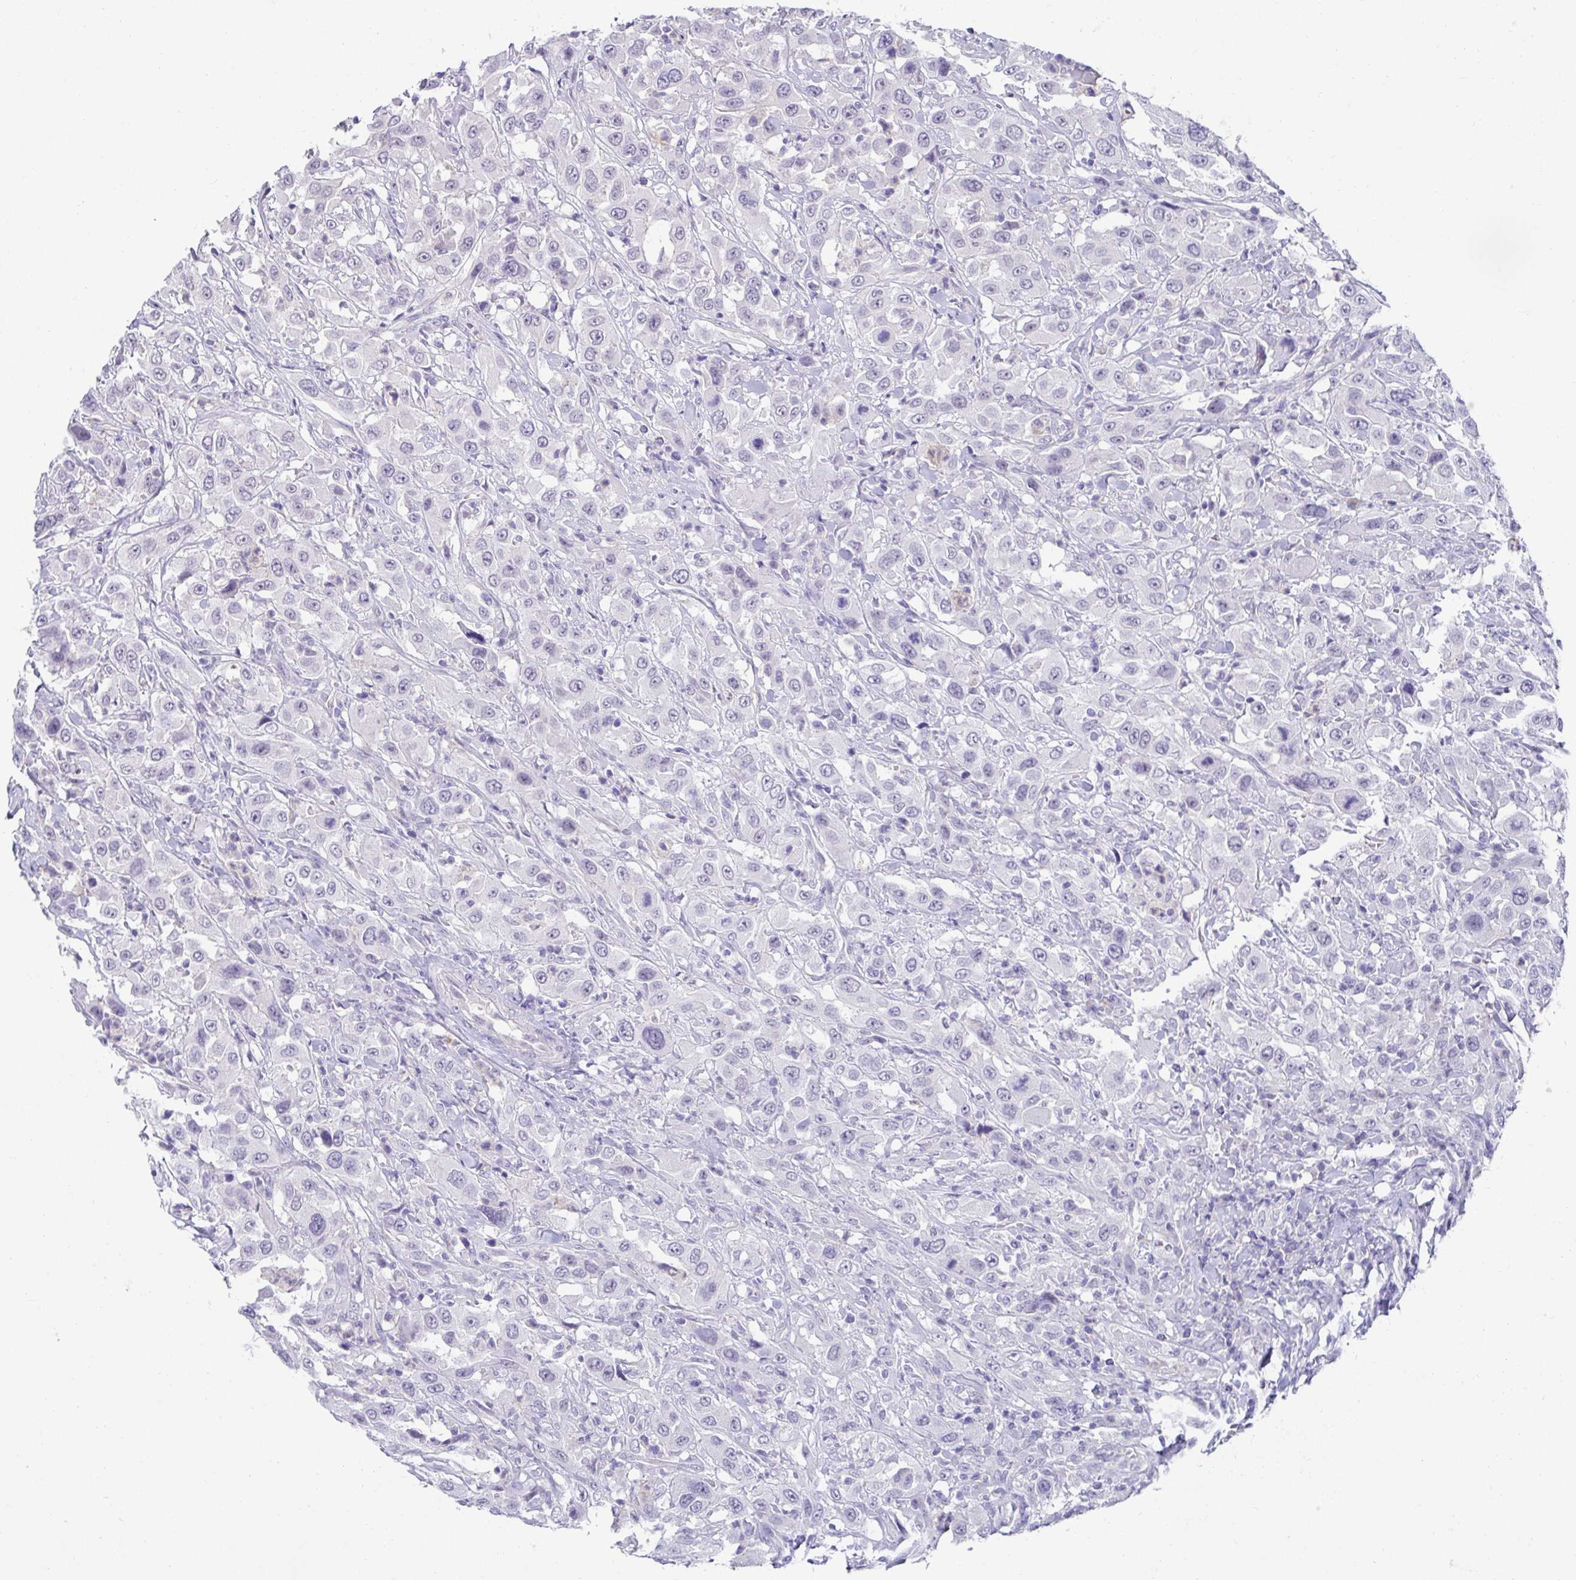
{"staining": {"intensity": "negative", "quantity": "none", "location": "none"}, "tissue": "urothelial cancer", "cell_type": "Tumor cells", "image_type": "cancer", "snomed": [{"axis": "morphology", "description": "Urothelial carcinoma, High grade"}, {"axis": "topography", "description": "Urinary bladder"}], "caption": "The histopathology image displays no significant positivity in tumor cells of urothelial carcinoma (high-grade). (DAB immunohistochemistry (IHC) with hematoxylin counter stain).", "gene": "CXCR1", "patient": {"sex": "male", "age": 61}}